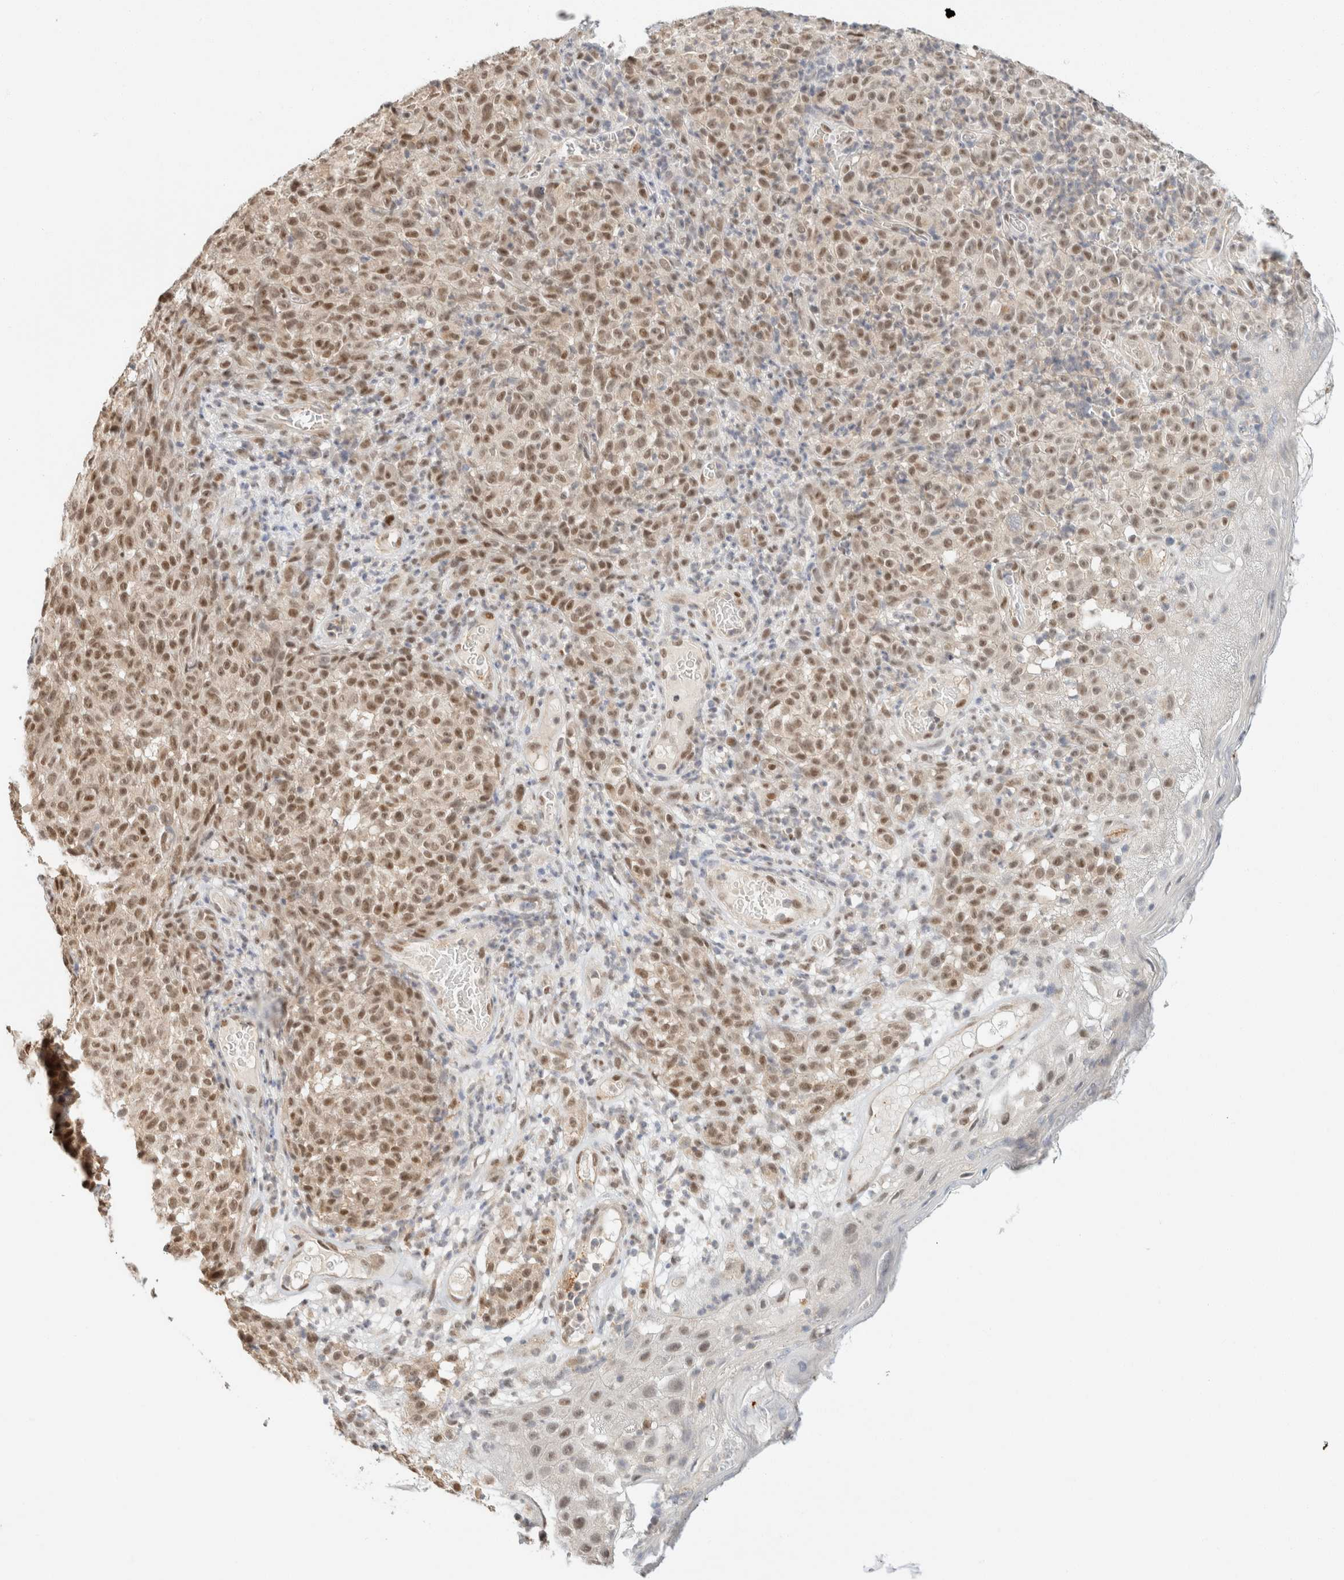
{"staining": {"intensity": "strong", "quantity": ">75%", "location": "nuclear"}, "tissue": "melanoma", "cell_type": "Tumor cells", "image_type": "cancer", "snomed": [{"axis": "morphology", "description": "Malignant melanoma, NOS"}, {"axis": "topography", "description": "Skin"}], "caption": "IHC of human malignant melanoma demonstrates high levels of strong nuclear staining in approximately >75% of tumor cells.", "gene": "ZNF768", "patient": {"sex": "female", "age": 82}}